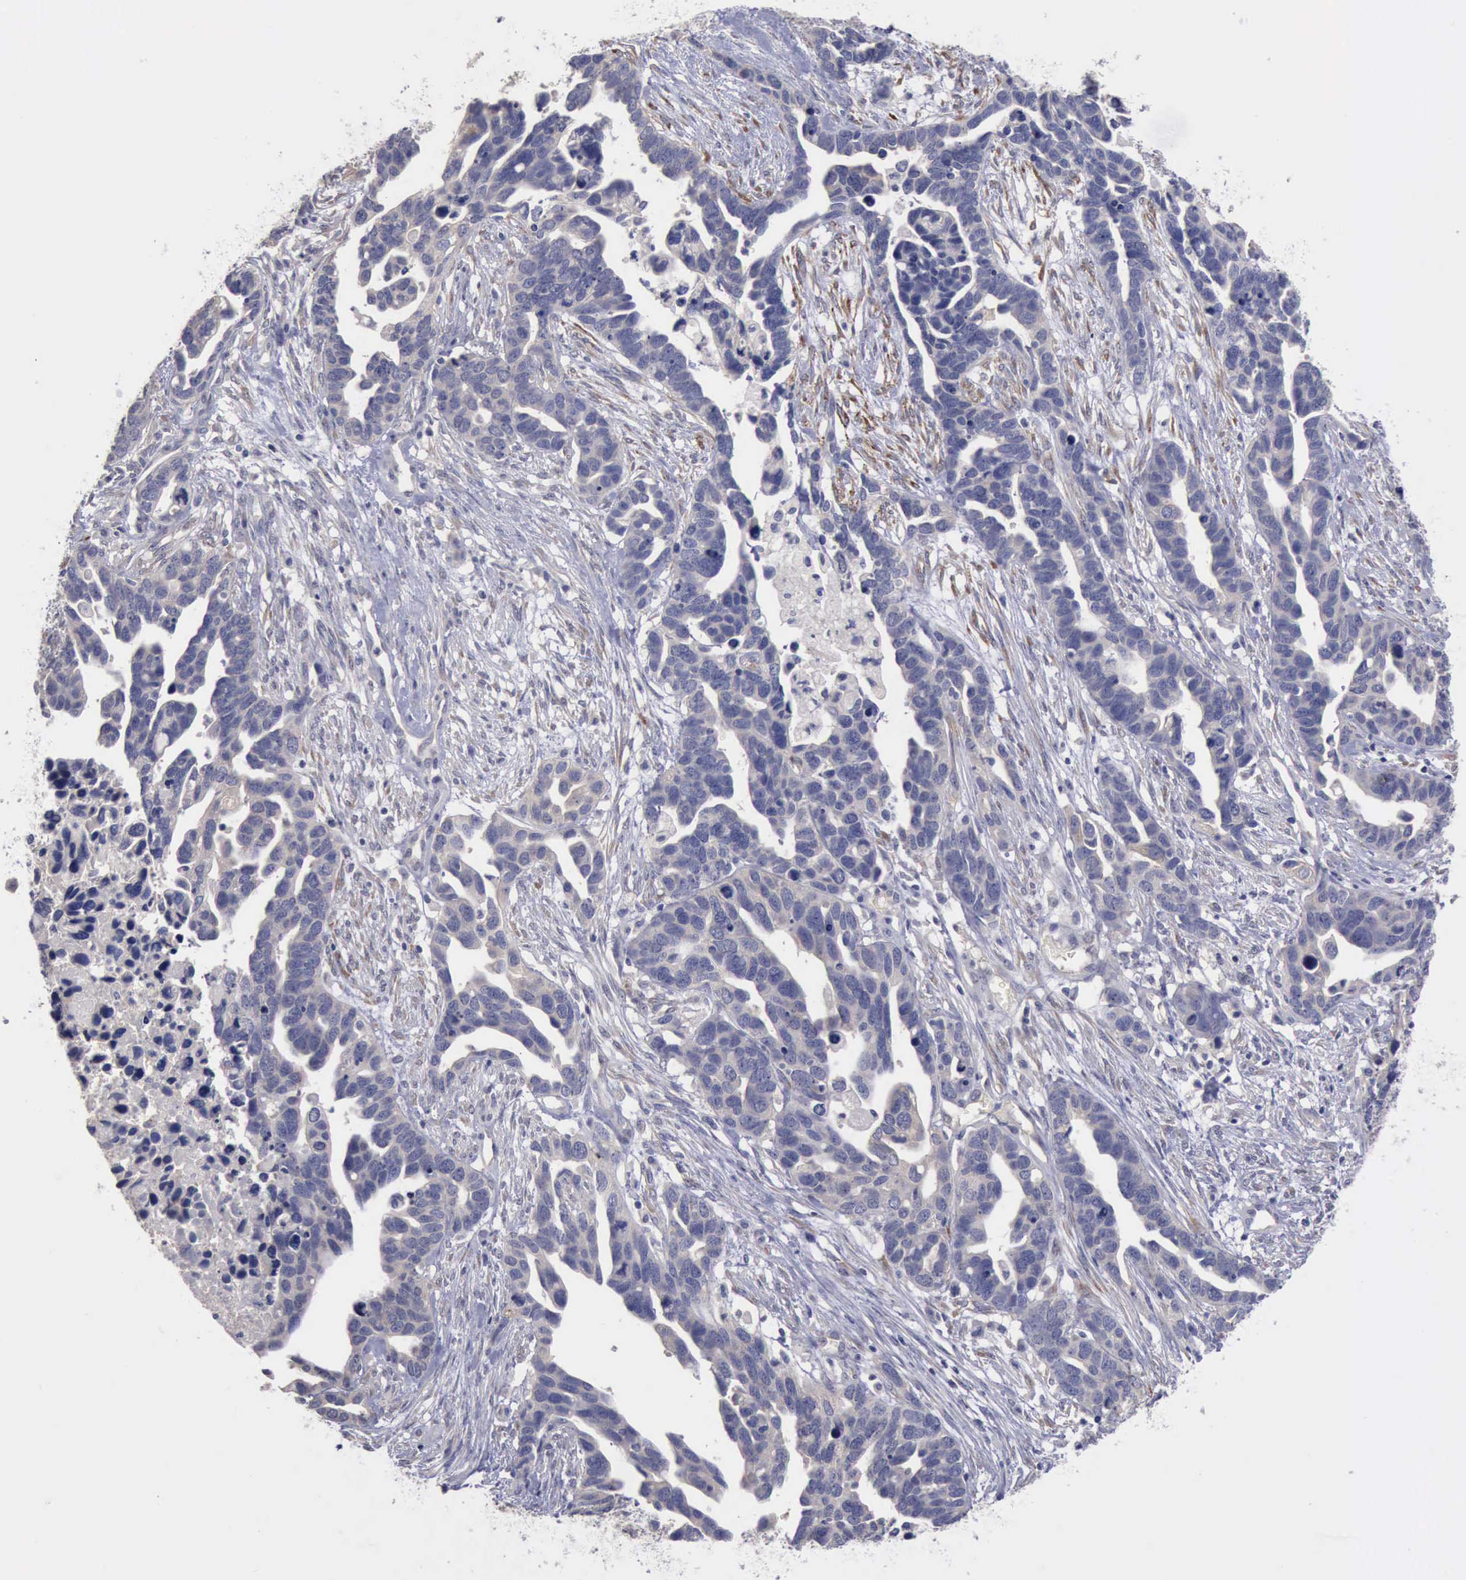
{"staining": {"intensity": "negative", "quantity": "none", "location": "none"}, "tissue": "ovarian cancer", "cell_type": "Tumor cells", "image_type": "cancer", "snomed": [{"axis": "morphology", "description": "Cystadenocarcinoma, serous, NOS"}, {"axis": "topography", "description": "Ovary"}], "caption": "DAB (3,3'-diaminobenzidine) immunohistochemical staining of human serous cystadenocarcinoma (ovarian) demonstrates no significant expression in tumor cells. (DAB (3,3'-diaminobenzidine) immunohistochemistry visualized using brightfield microscopy, high magnification).", "gene": "PHKA1", "patient": {"sex": "female", "age": 54}}